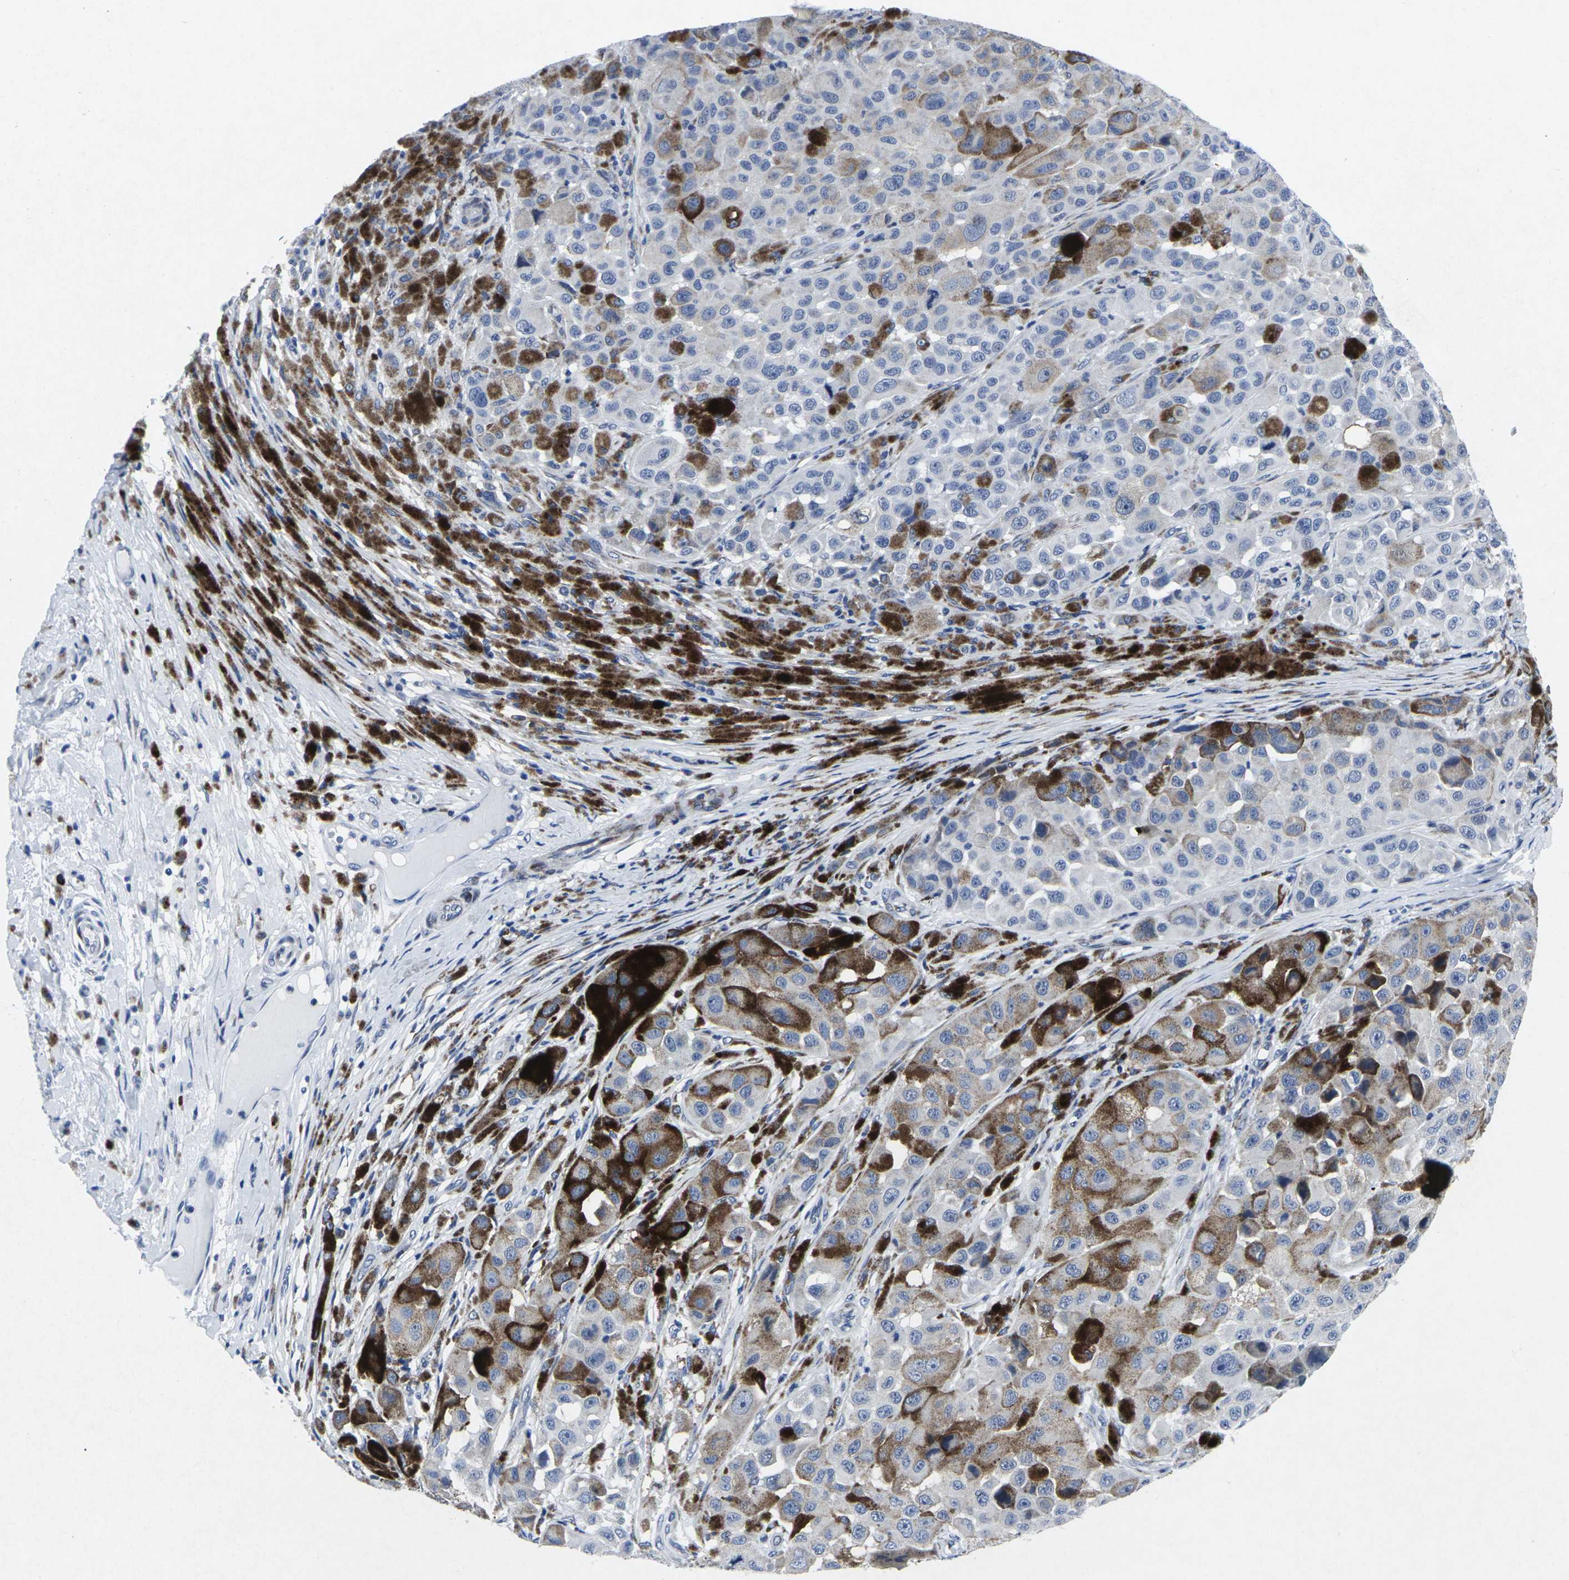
{"staining": {"intensity": "moderate", "quantity": "<25%", "location": "cytoplasmic/membranous"}, "tissue": "melanoma", "cell_type": "Tumor cells", "image_type": "cancer", "snomed": [{"axis": "morphology", "description": "Malignant melanoma, NOS"}, {"axis": "topography", "description": "Skin"}], "caption": "Protein staining of melanoma tissue exhibits moderate cytoplasmic/membranous staining in approximately <25% of tumor cells. (DAB = brown stain, brightfield microscopy at high magnification).", "gene": "RPN1", "patient": {"sex": "male", "age": 96}}